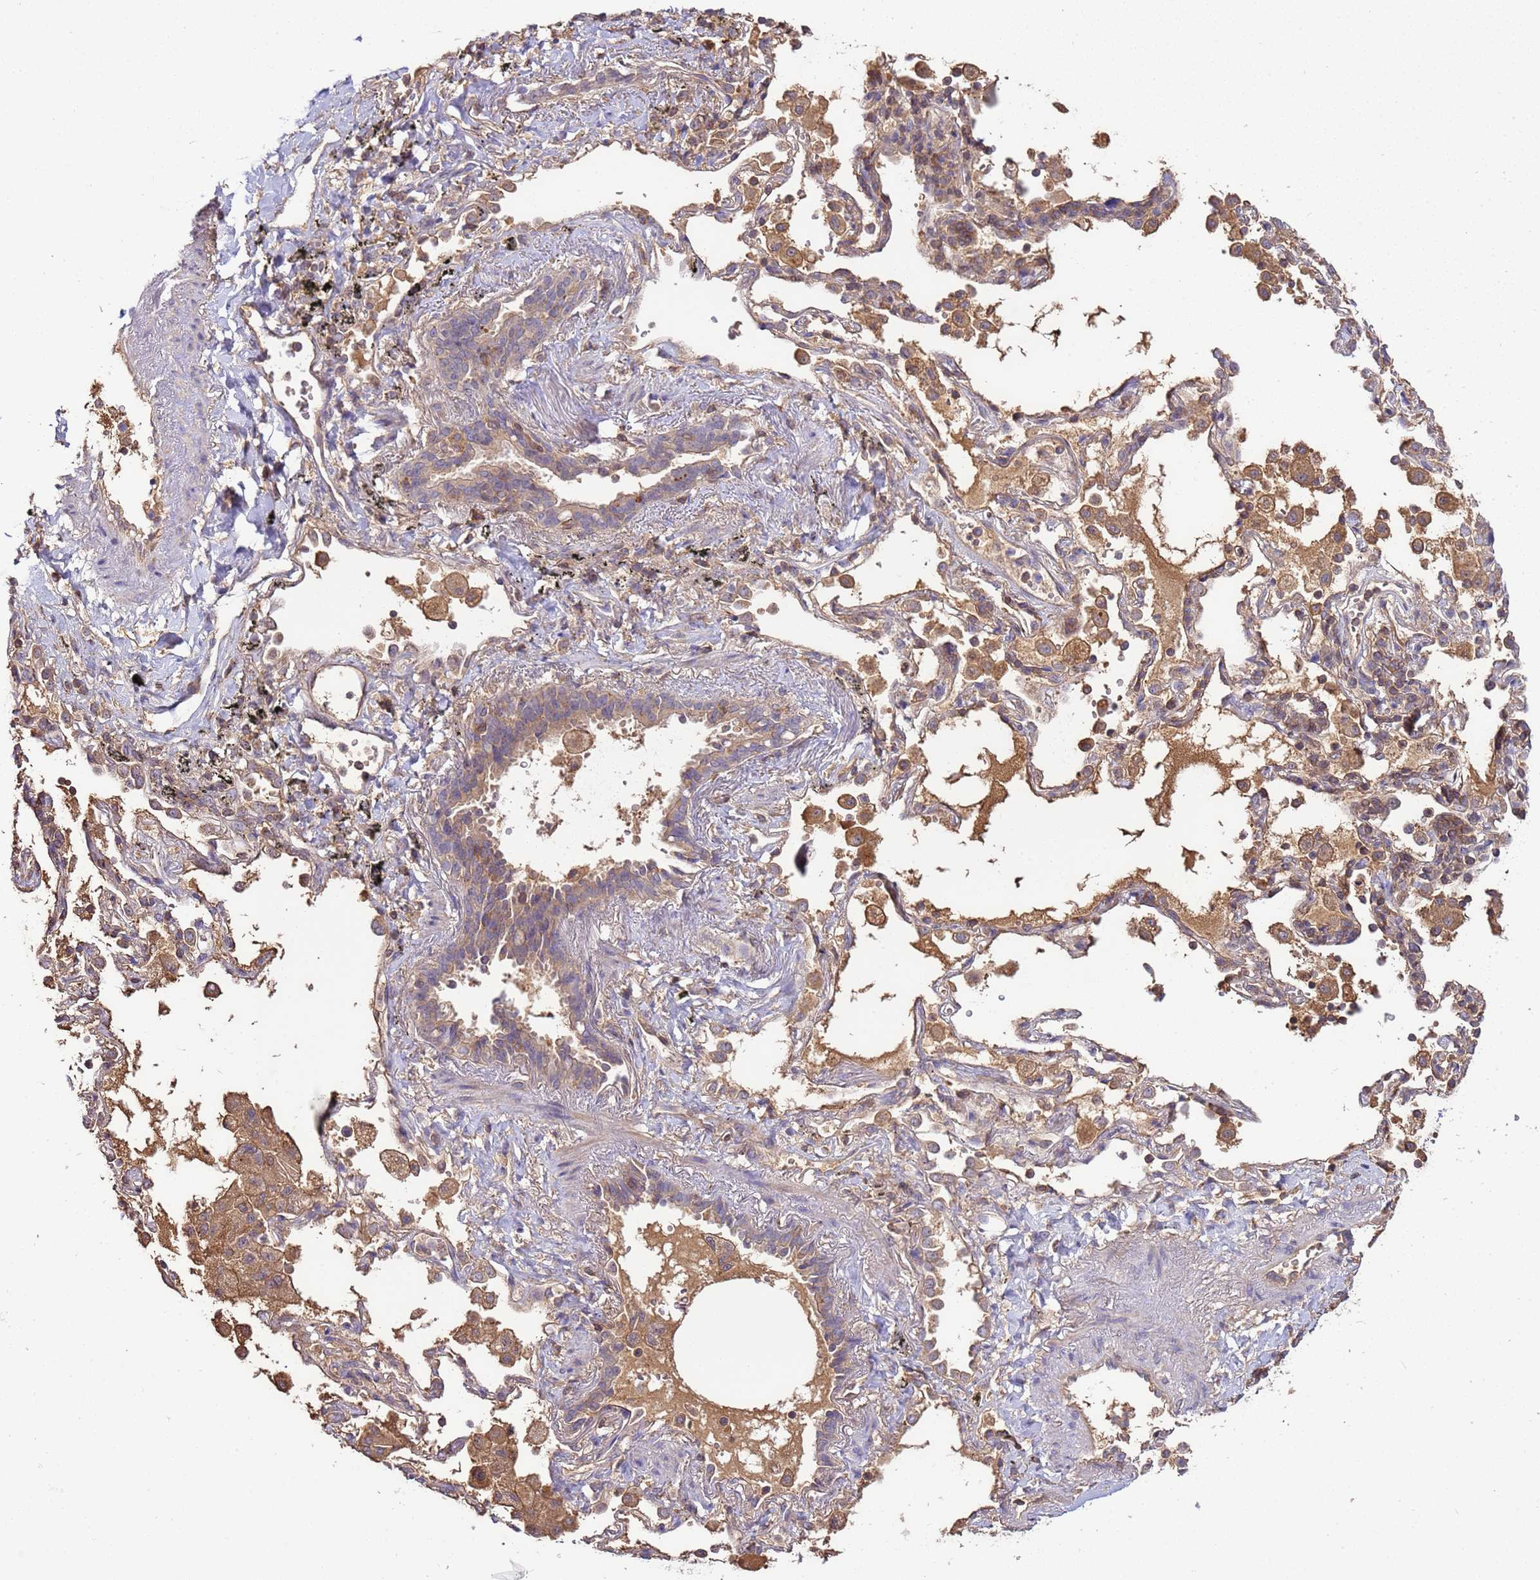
{"staining": {"intensity": "weak", "quantity": ">75%", "location": "cytoplasmic/membranous"}, "tissue": "lung cancer", "cell_type": "Tumor cells", "image_type": "cancer", "snomed": [{"axis": "morphology", "description": "Squamous cell carcinoma, NOS"}, {"axis": "topography", "description": "Lung"}], "caption": "Protein analysis of squamous cell carcinoma (lung) tissue displays weak cytoplasmic/membranous expression in about >75% of tumor cells. The protein is stained brown, and the nuclei are stained in blue (DAB IHC with brightfield microscopy, high magnification).", "gene": "ZNF624", "patient": {"sex": "female", "age": 73}}